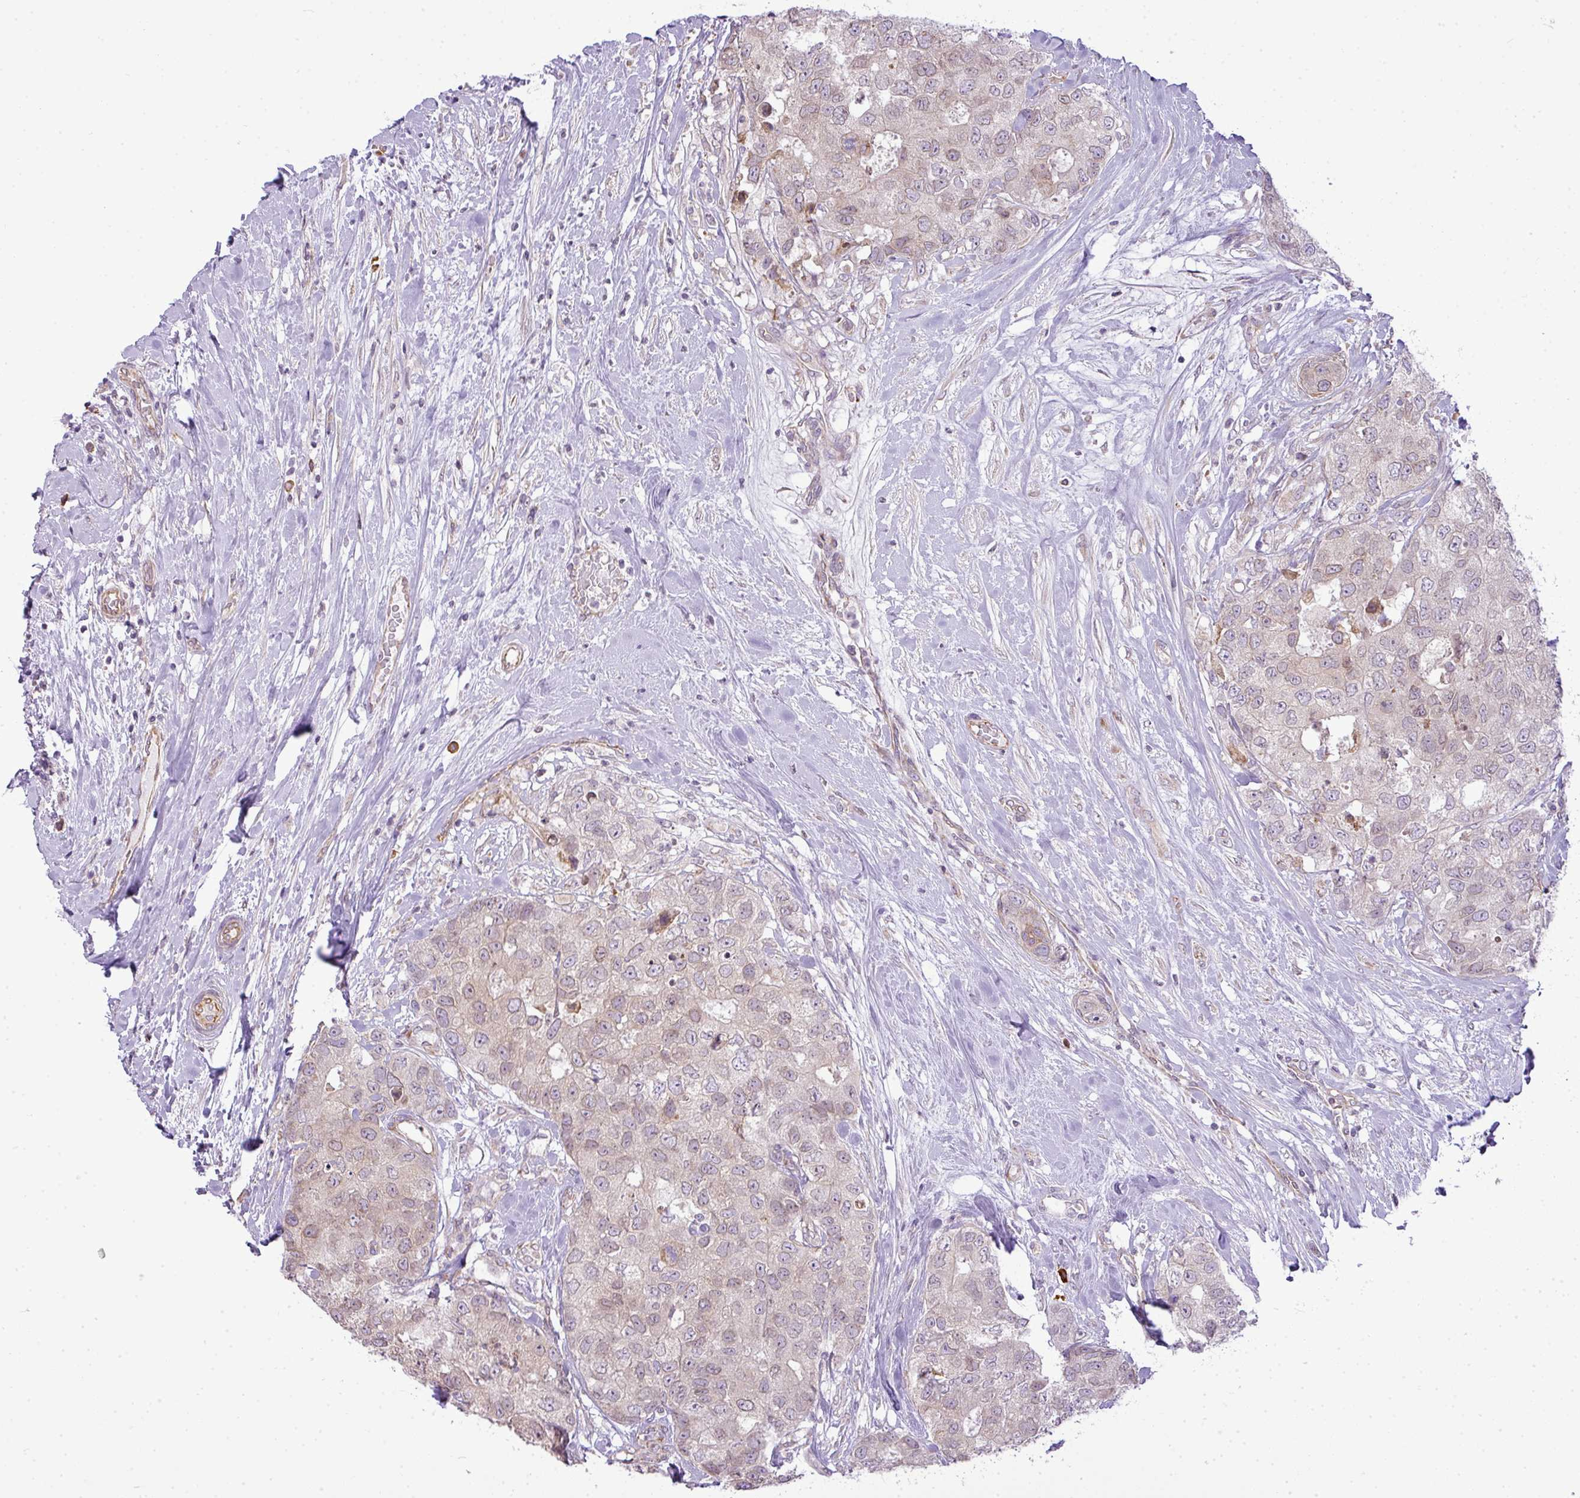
{"staining": {"intensity": "weak", "quantity": "<25%", "location": "nuclear"}, "tissue": "breast cancer", "cell_type": "Tumor cells", "image_type": "cancer", "snomed": [{"axis": "morphology", "description": "Duct carcinoma"}, {"axis": "topography", "description": "Breast"}], "caption": "This photomicrograph is of breast cancer (intraductal carcinoma) stained with immunohistochemistry (IHC) to label a protein in brown with the nuclei are counter-stained blue. There is no staining in tumor cells. (IHC, brightfield microscopy, high magnification).", "gene": "COX18", "patient": {"sex": "female", "age": 62}}